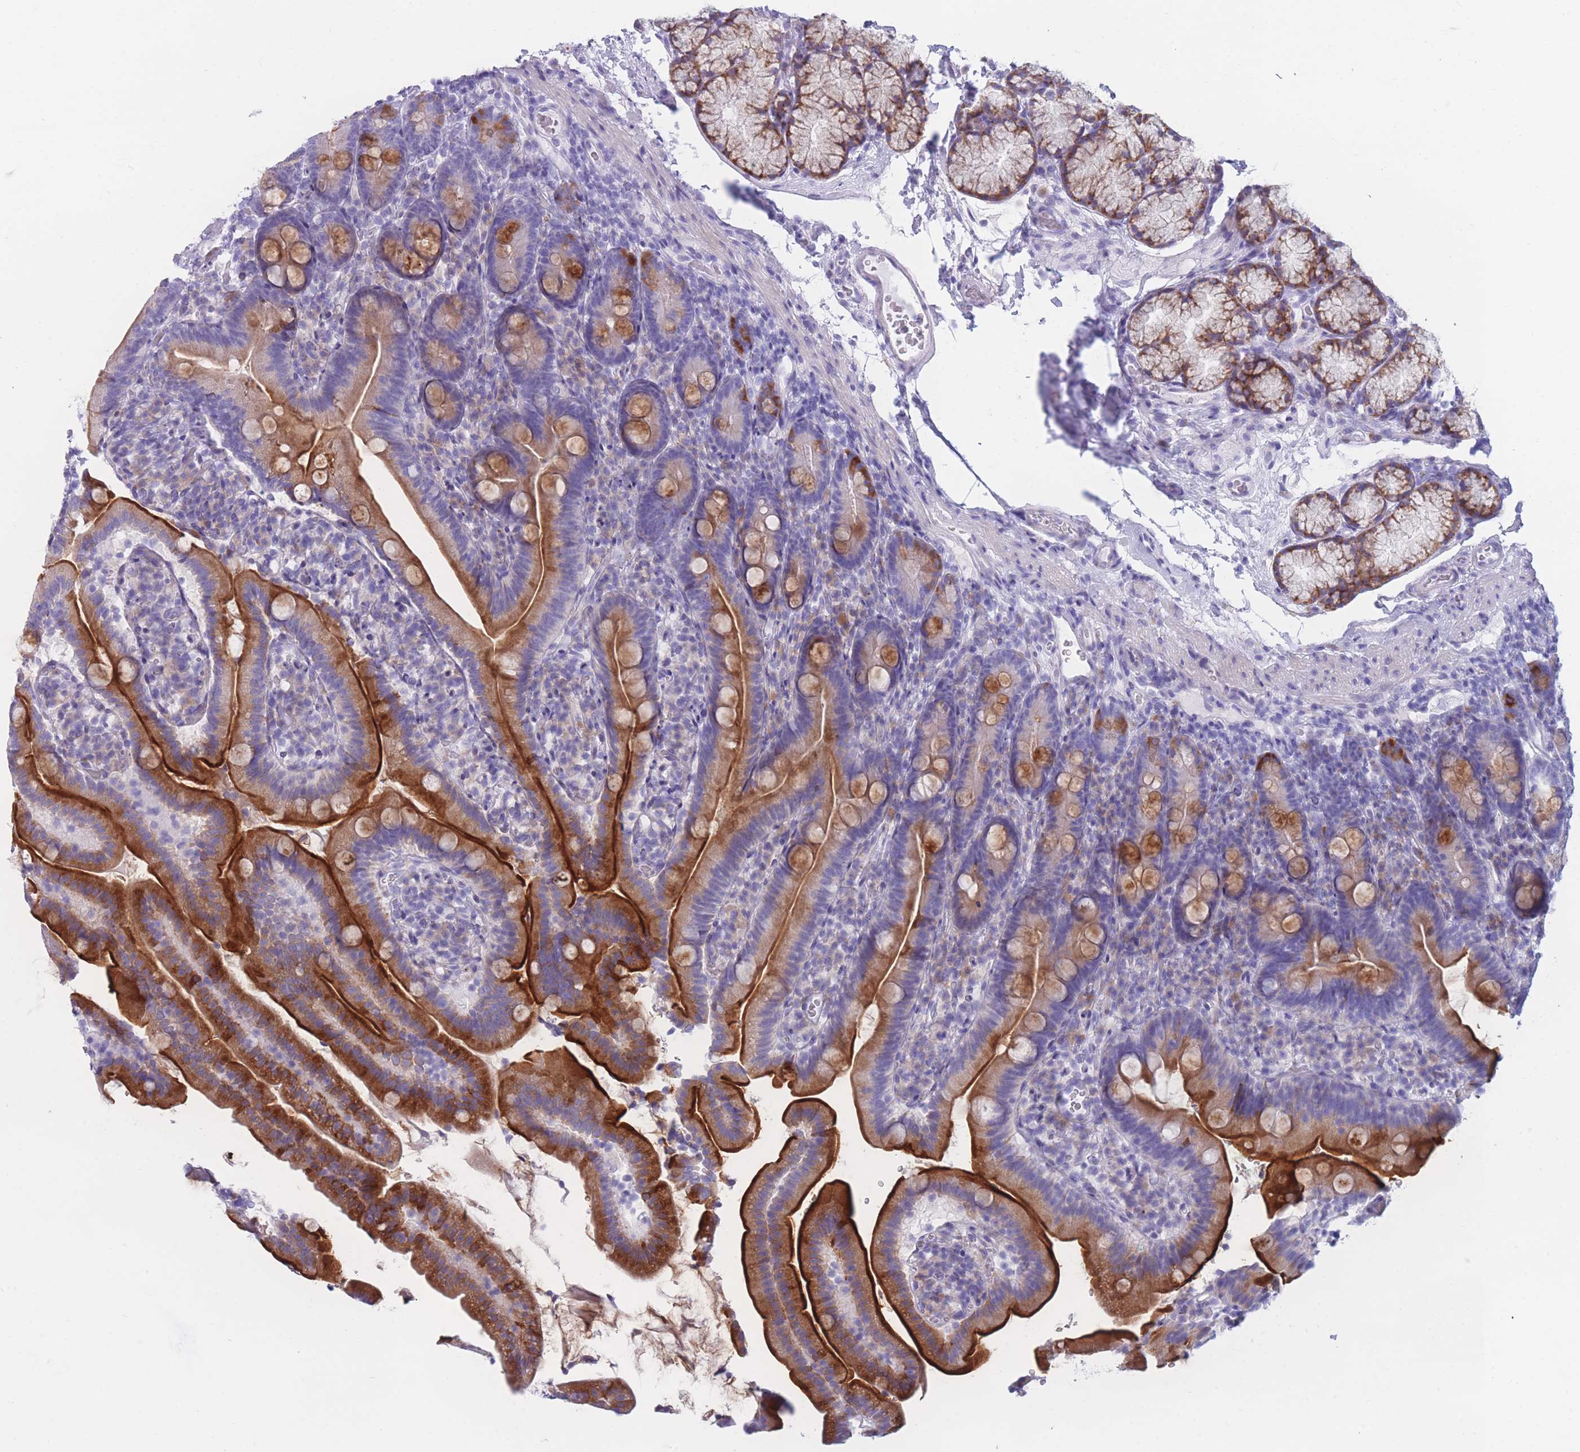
{"staining": {"intensity": "strong", "quantity": "25%-75%", "location": "cytoplasmic/membranous"}, "tissue": "duodenum", "cell_type": "Glandular cells", "image_type": "normal", "snomed": [{"axis": "morphology", "description": "Normal tissue, NOS"}, {"axis": "topography", "description": "Duodenum"}], "caption": "The micrograph reveals a brown stain indicating the presence of a protein in the cytoplasmic/membranous of glandular cells in duodenum. The protein is stained brown, and the nuclei are stained in blue (DAB (3,3'-diaminobenzidine) IHC with brightfield microscopy, high magnification).", "gene": "COL27A1", "patient": {"sex": "female", "age": 67}}